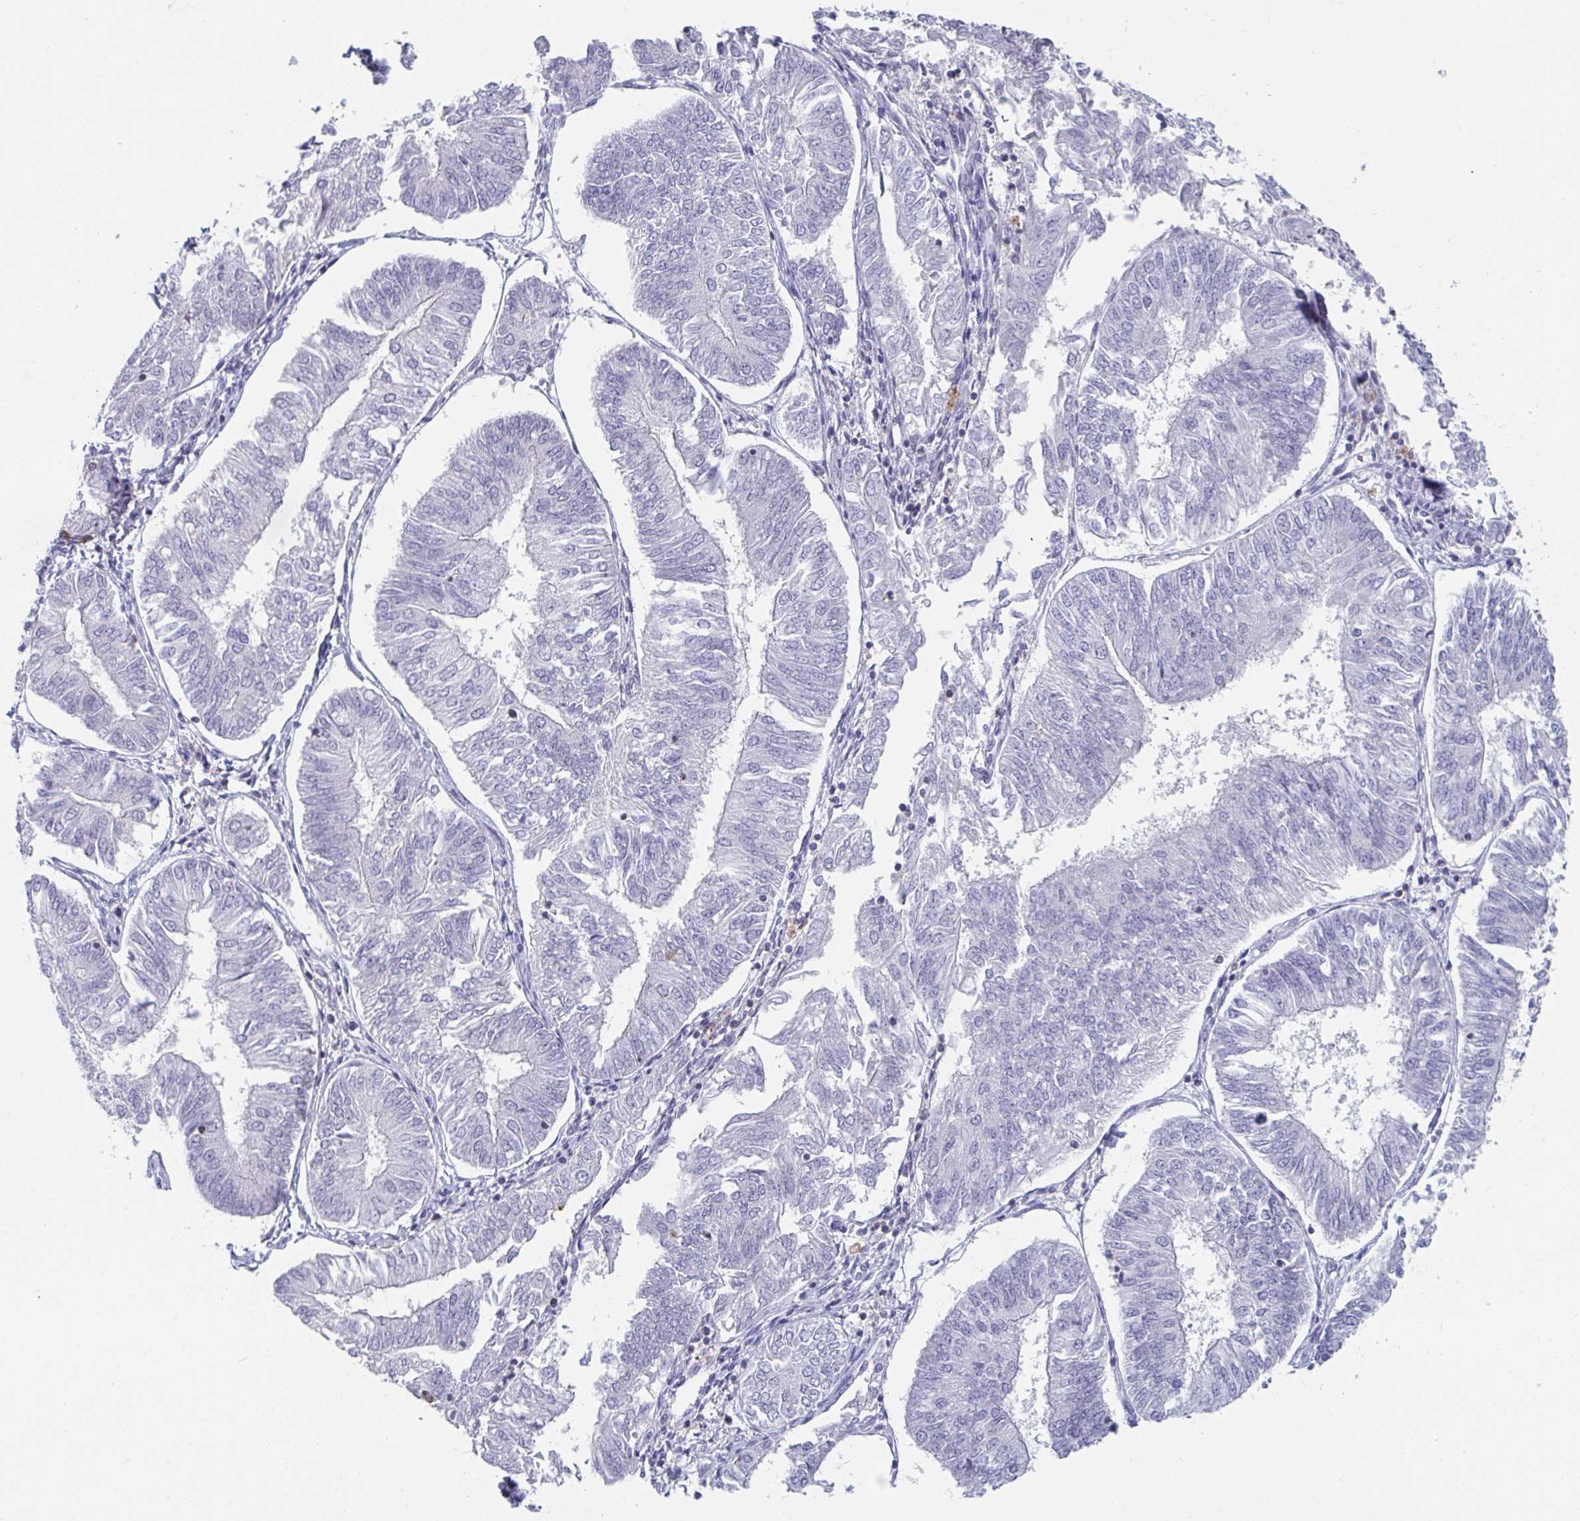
{"staining": {"intensity": "negative", "quantity": "none", "location": "none"}, "tissue": "endometrial cancer", "cell_type": "Tumor cells", "image_type": "cancer", "snomed": [{"axis": "morphology", "description": "Adenocarcinoma, NOS"}, {"axis": "topography", "description": "Endometrium"}], "caption": "IHC of human adenocarcinoma (endometrial) displays no expression in tumor cells.", "gene": "DISP2", "patient": {"sex": "female", "age": 58}}